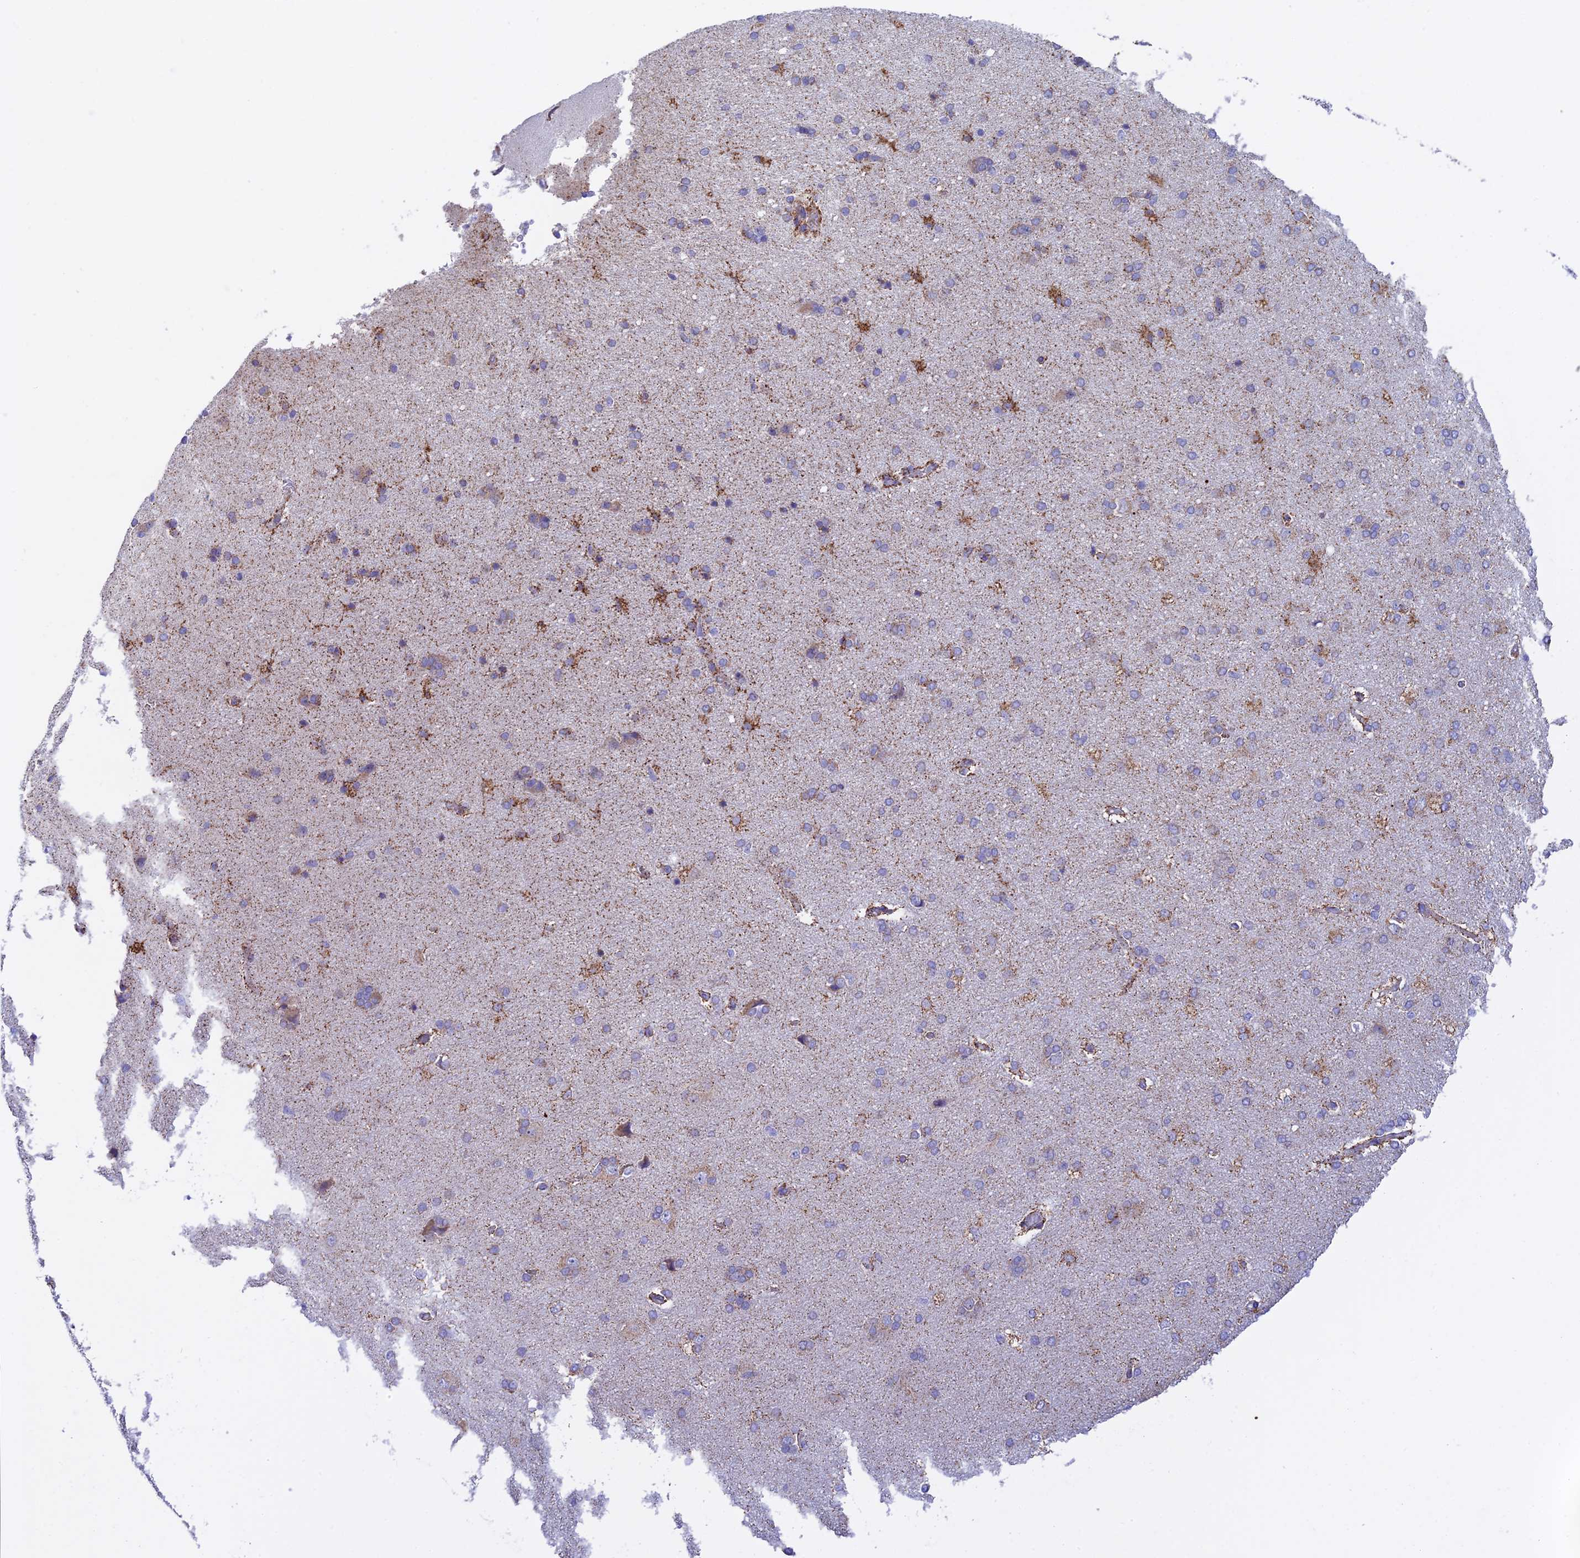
{"staining": {"intensity": "moderate", "quantity": ">75%", "location": "cytoplasmic/membranous"}, "tissue": "cerebral cortex", "cell_type": "Endothelial cells", "image_type": "normal", "snomed": [{"axis": "morphology", "description": "Normal tissue, NOS"}, {"axis": "topography", "description": "Cerebral cortex"}], "caption": "A brown stain highlights moderate cytoplasmic/membranous positivity of a protein in endothelial cells of unremarkable cerebral cortex. (Stains: DAB in brown, nuclei in blue, Microscopy: brightfield microscopy at high magnification).", "gene": "HSDL2", "patient": {"sex": "male", "age": 62}}